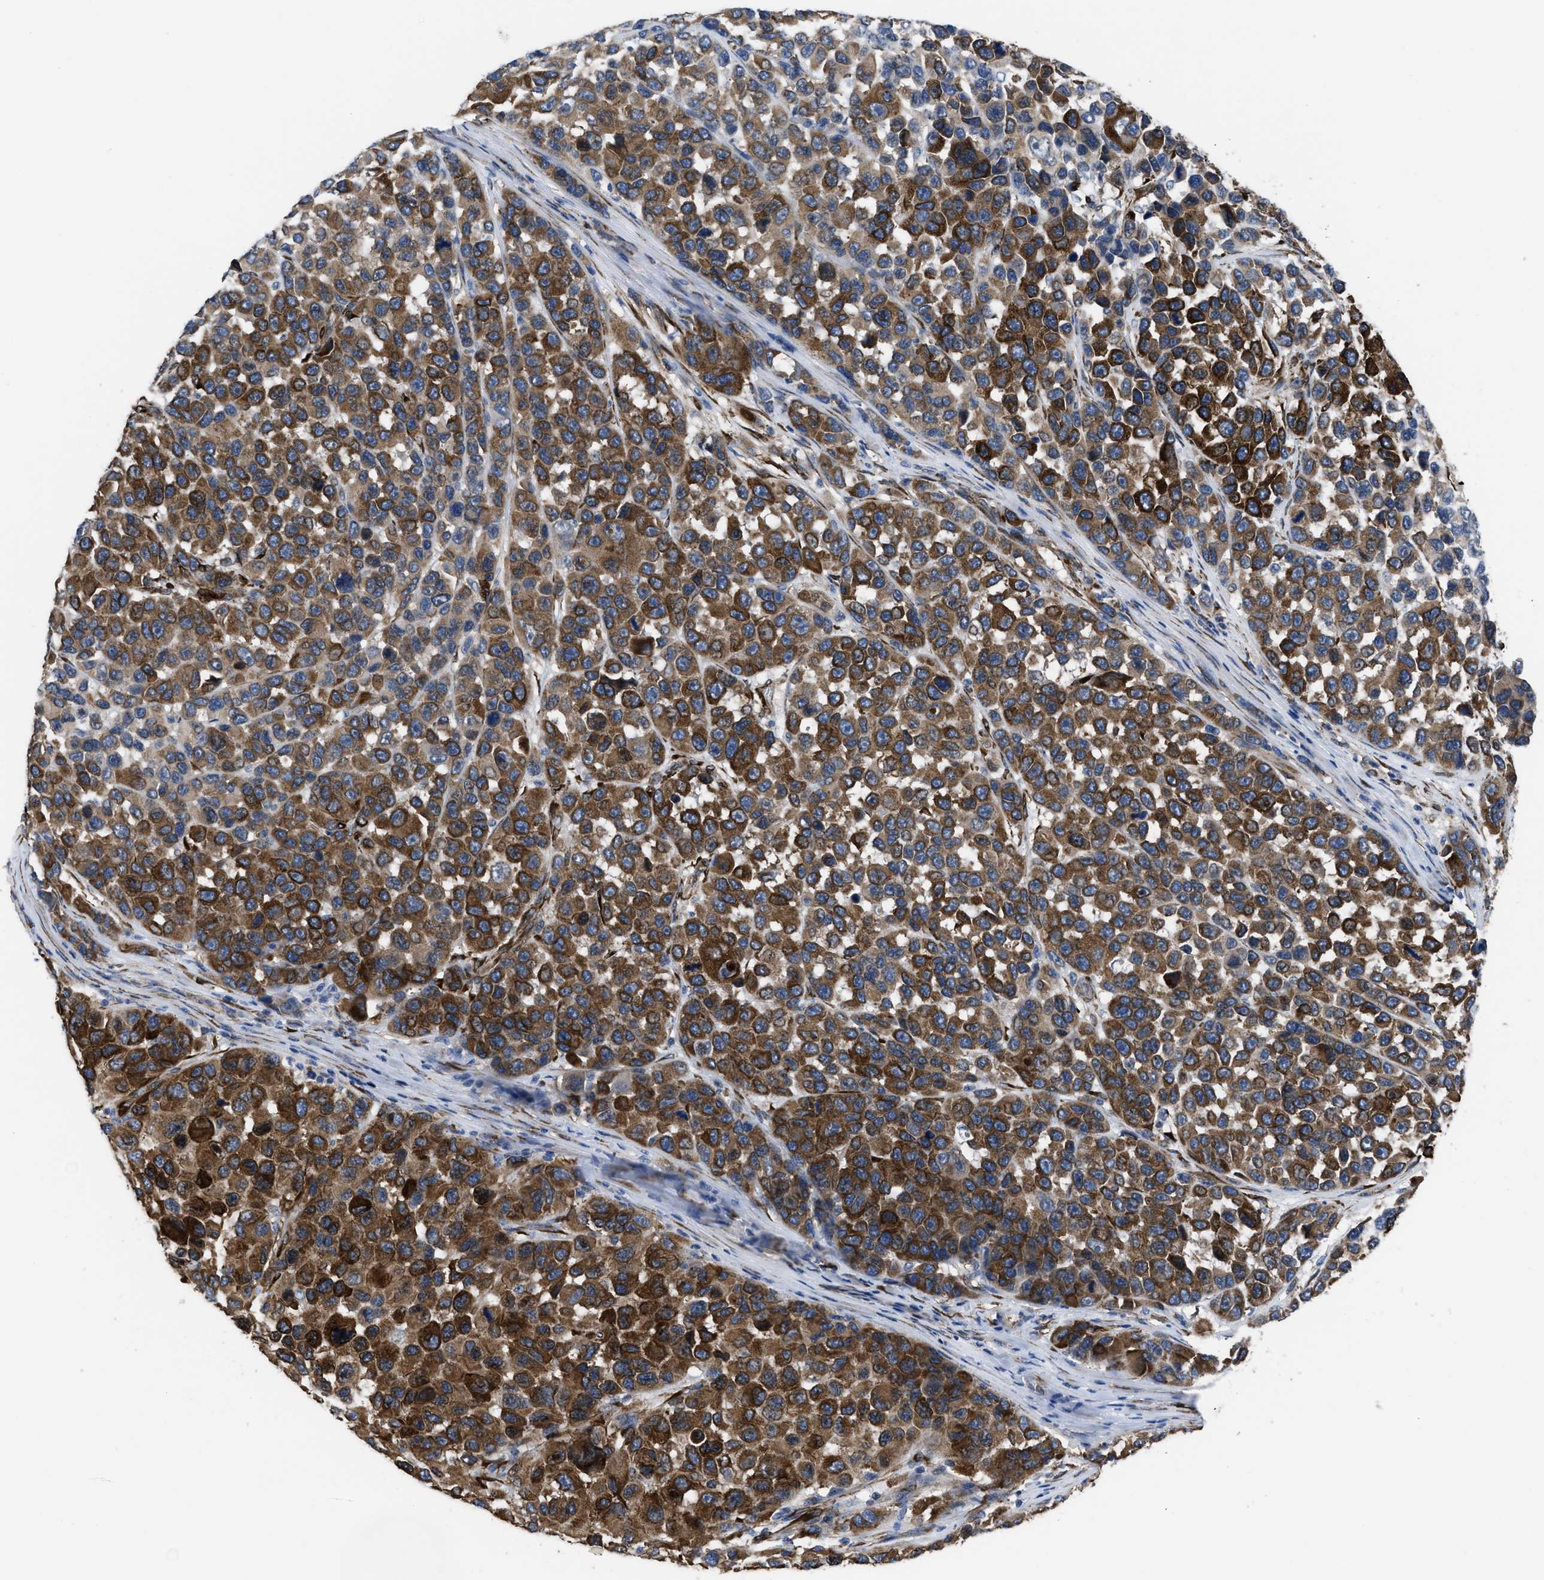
{"staining": {"intensity": "strong", "quantity": ">75%", "location": "cytoplasmic/membranous"}, "tissue": "melanoma", "cell_type": "Tumor cells", "image_type": "cancer", "snomed": [{"axis": "morphology", "description": "Malignant melanoma, NOS"}, {"axis": "topography", "description": "Skin"}], "caption": "IHC of malignant melanoma shows high levels of strong cytoplasmic/membranous staining in approximately >75% of tumor cells. (DAB (3,3'-diaminobenzidine) IHC with brightfield microscopy, high magnification).", "gene": "SQLE", "patient": {"sex": "male", "age": 53}}